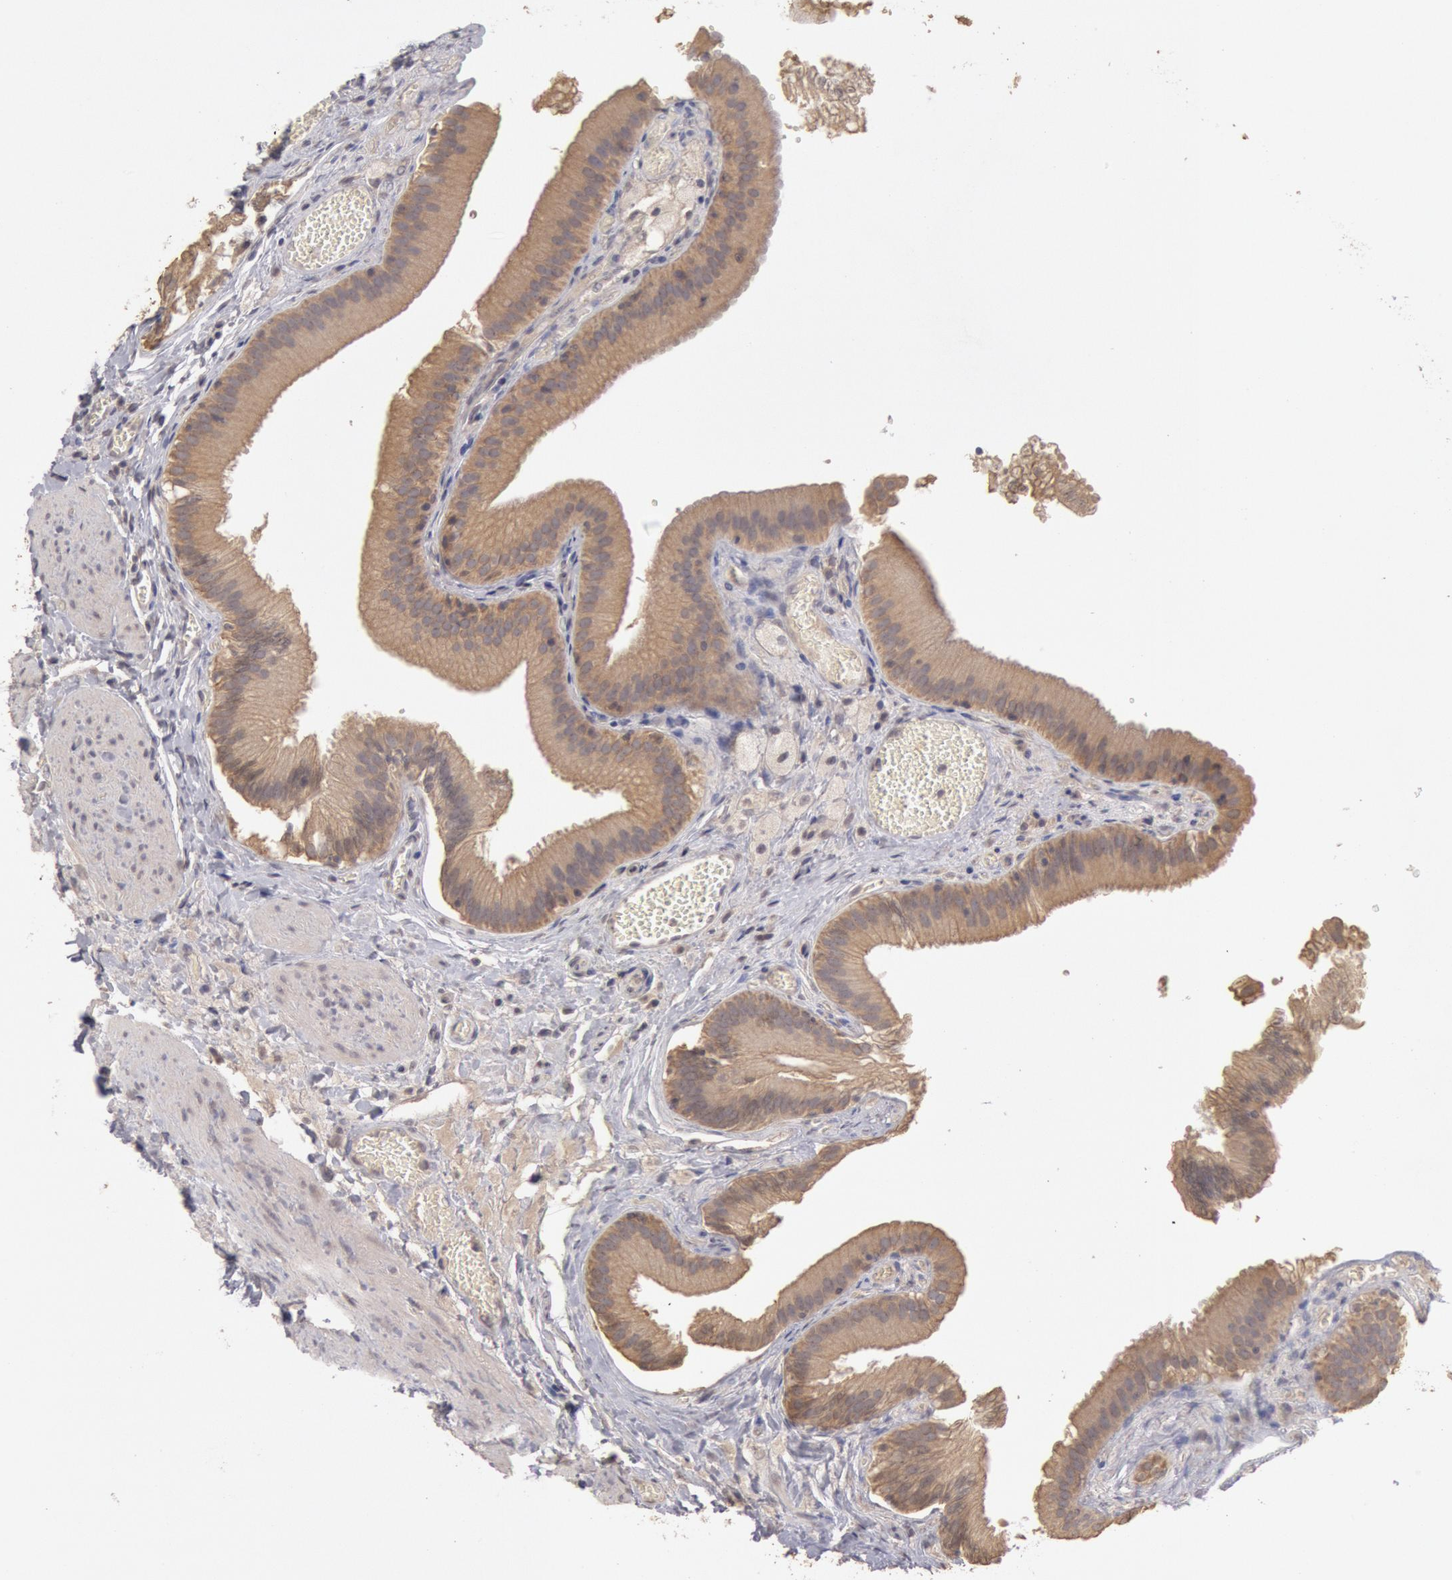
{"staining": {"intensity": "moderate", "quantity": ">75%", "location": "cytoplasmic/membranous"}, "tissue": "gallbladder", "cell_type": "Glandular cells", "image_type": "normal", "snomed": [{"axis": "morphology", "description": "Normal tissue, NOS"}, {"axis": "topography", "description": "Gallbladder"}], "caption": "Moderate cytoplasmic/membranous expression is identified in approximately >75% of glandular cells in unremarkable gallbladder.", "gene": "ZFP36L1", "patient": {"sex": "female", "age": 24}}